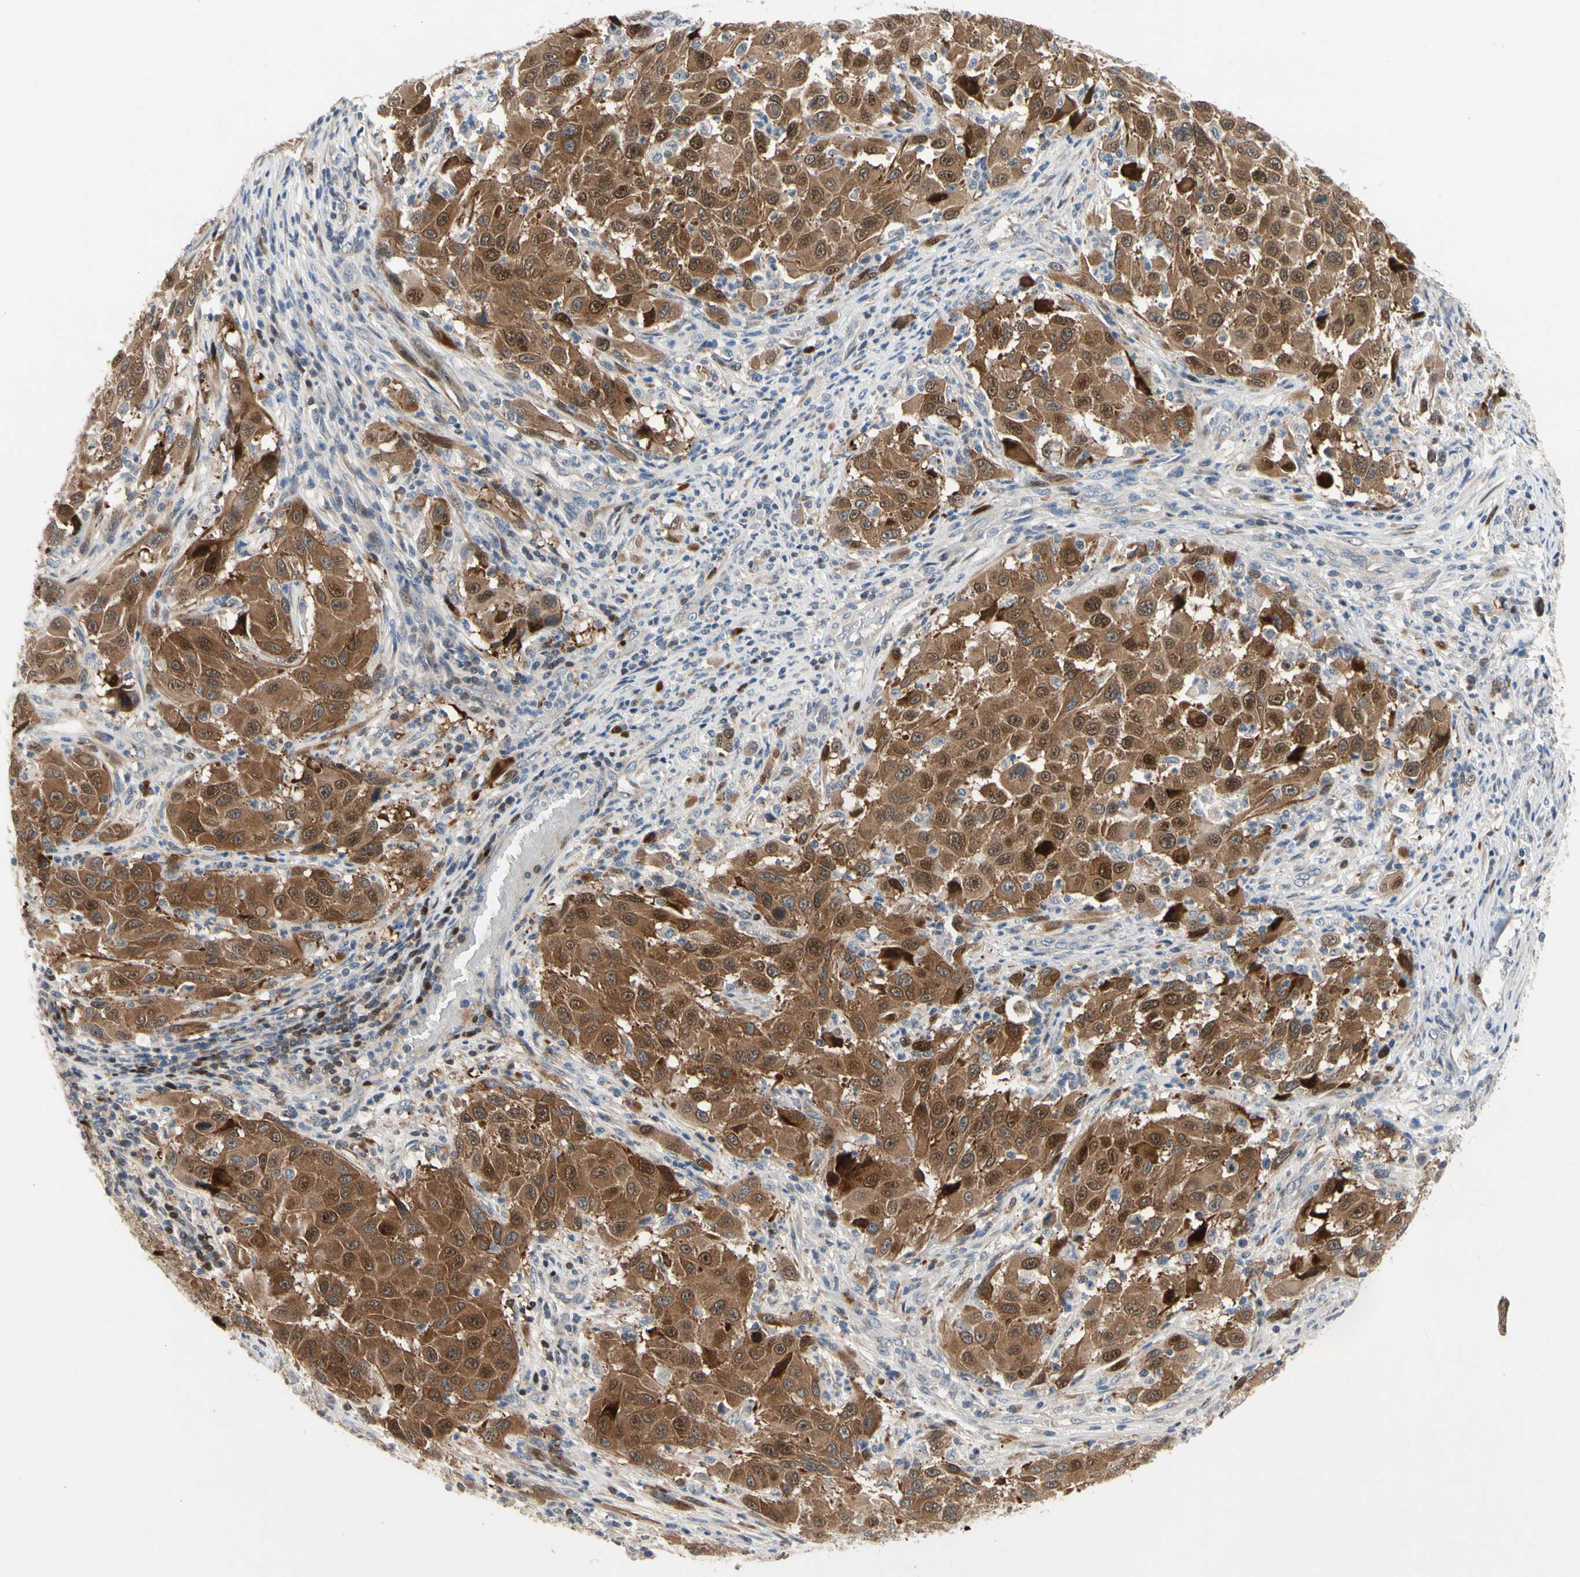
{"staining": {"intensity": "strong", "quantity": ">75%", "location": "cytoplasmic/membranous,nuclear"}, "tissue": "melanoma", "cell_type": "Tumor cells", "image_type": "cancer", "snomed": [{"axis": "morphology", "description": "Malignant melanoma, Metastatic site"}, {"axis": "topography", "description": "Lymph node"}], "caption": "Immunohistochemical staining of human melanoma exhibits strong cytoplasmic/membranous and nuclear protein positivity in approximately >75% of tumor cells.", "gene": "HMGCR", "patient": {"sex": "male", "age": 61}}